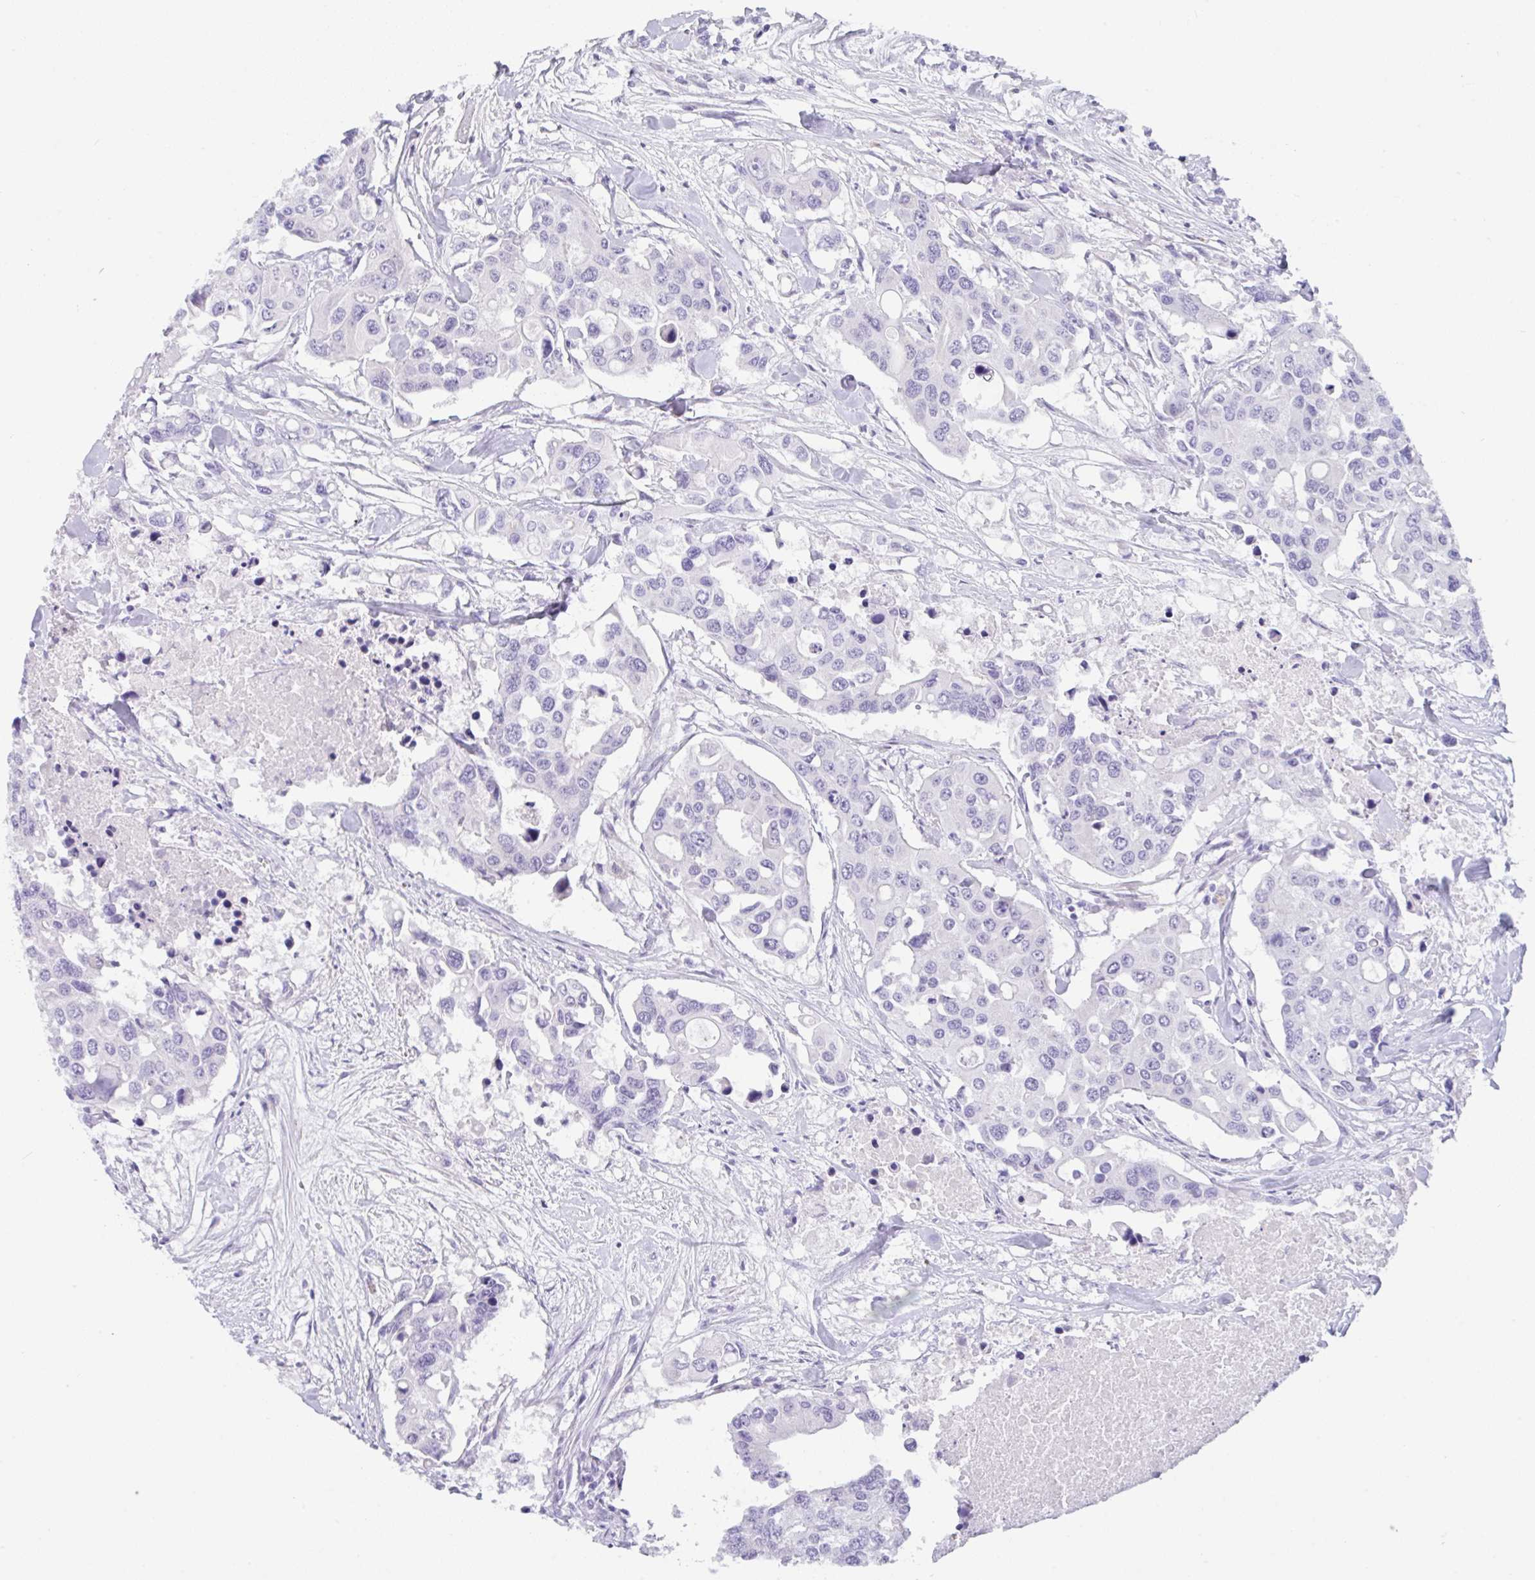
{"staining": {"intensity": "negative", "quantity": "none", "location": "none"}, "tissue": "colorectal cancer", "cell_type": "Tumor cells", "image_type": "cancer", "snomed": [{"axis": "morphology", "description": "Adenocarcinoma, NOS"}, {"axis": "topography", "description": "Colon"}], "caption": "Tumor cells show no significant positivity in adenocarcinoma (colorectal).", "gene": "TRAF4", "patient": {"sex": "male", "age": 77}}